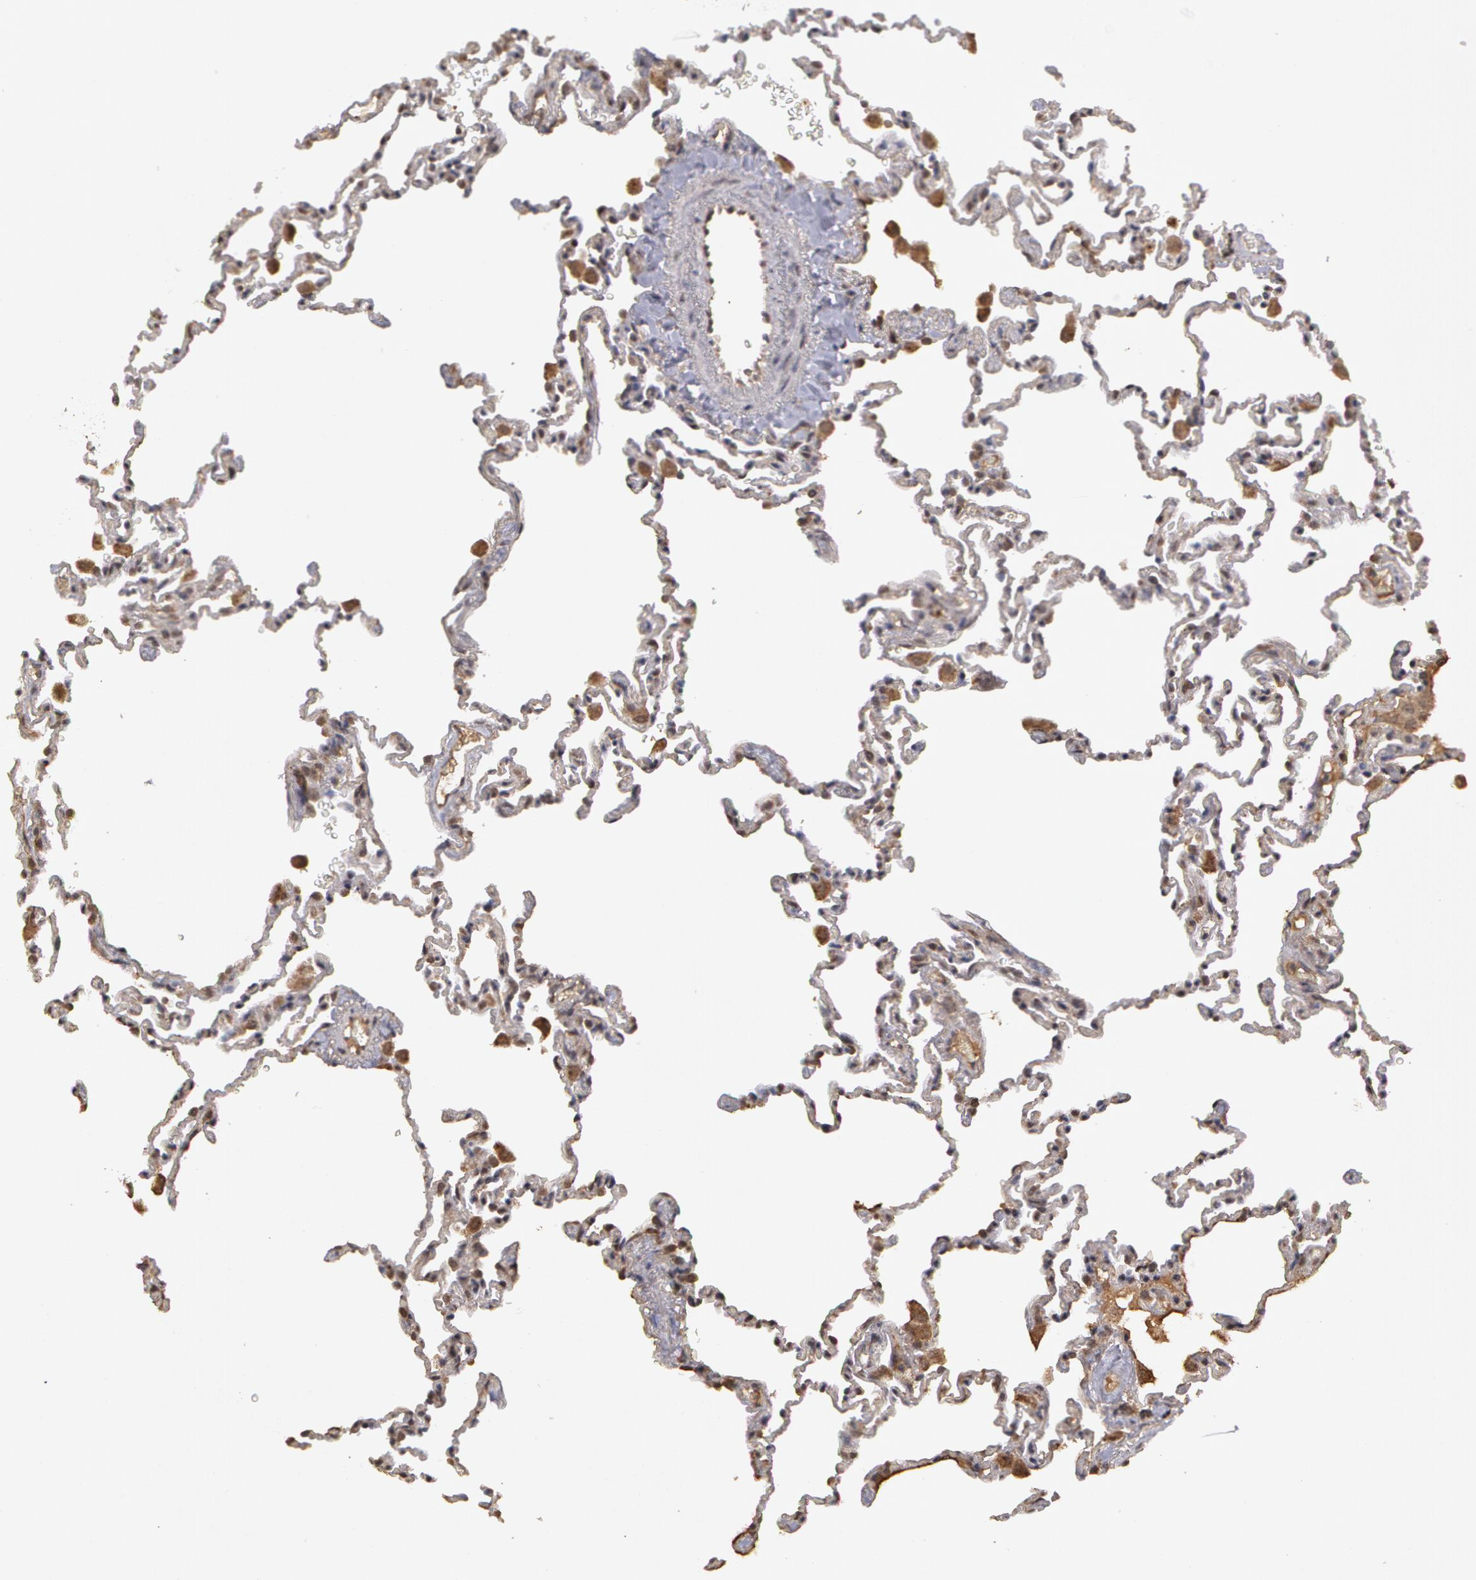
{"staining": {"intensity": "strong", "quantity": ">75%", "location": "cytoplasmic/membranous"}, "tissue": "lung", "cell_type": "Alveolar cells", "image_type": "normal", "snomed": [{"axis": "morphology", "description": "Normal tissue, NOS"}, {"axis": "topography", "description": "Lung"}], "caption": "DAB immunohistochemical staining of unremarkable human lung shows strong cytoplasmic/membranous protein staining in about >75% of alveolar cells.", "gene": "GLIS1", "patient": {"sex": "male", "age": 59}}